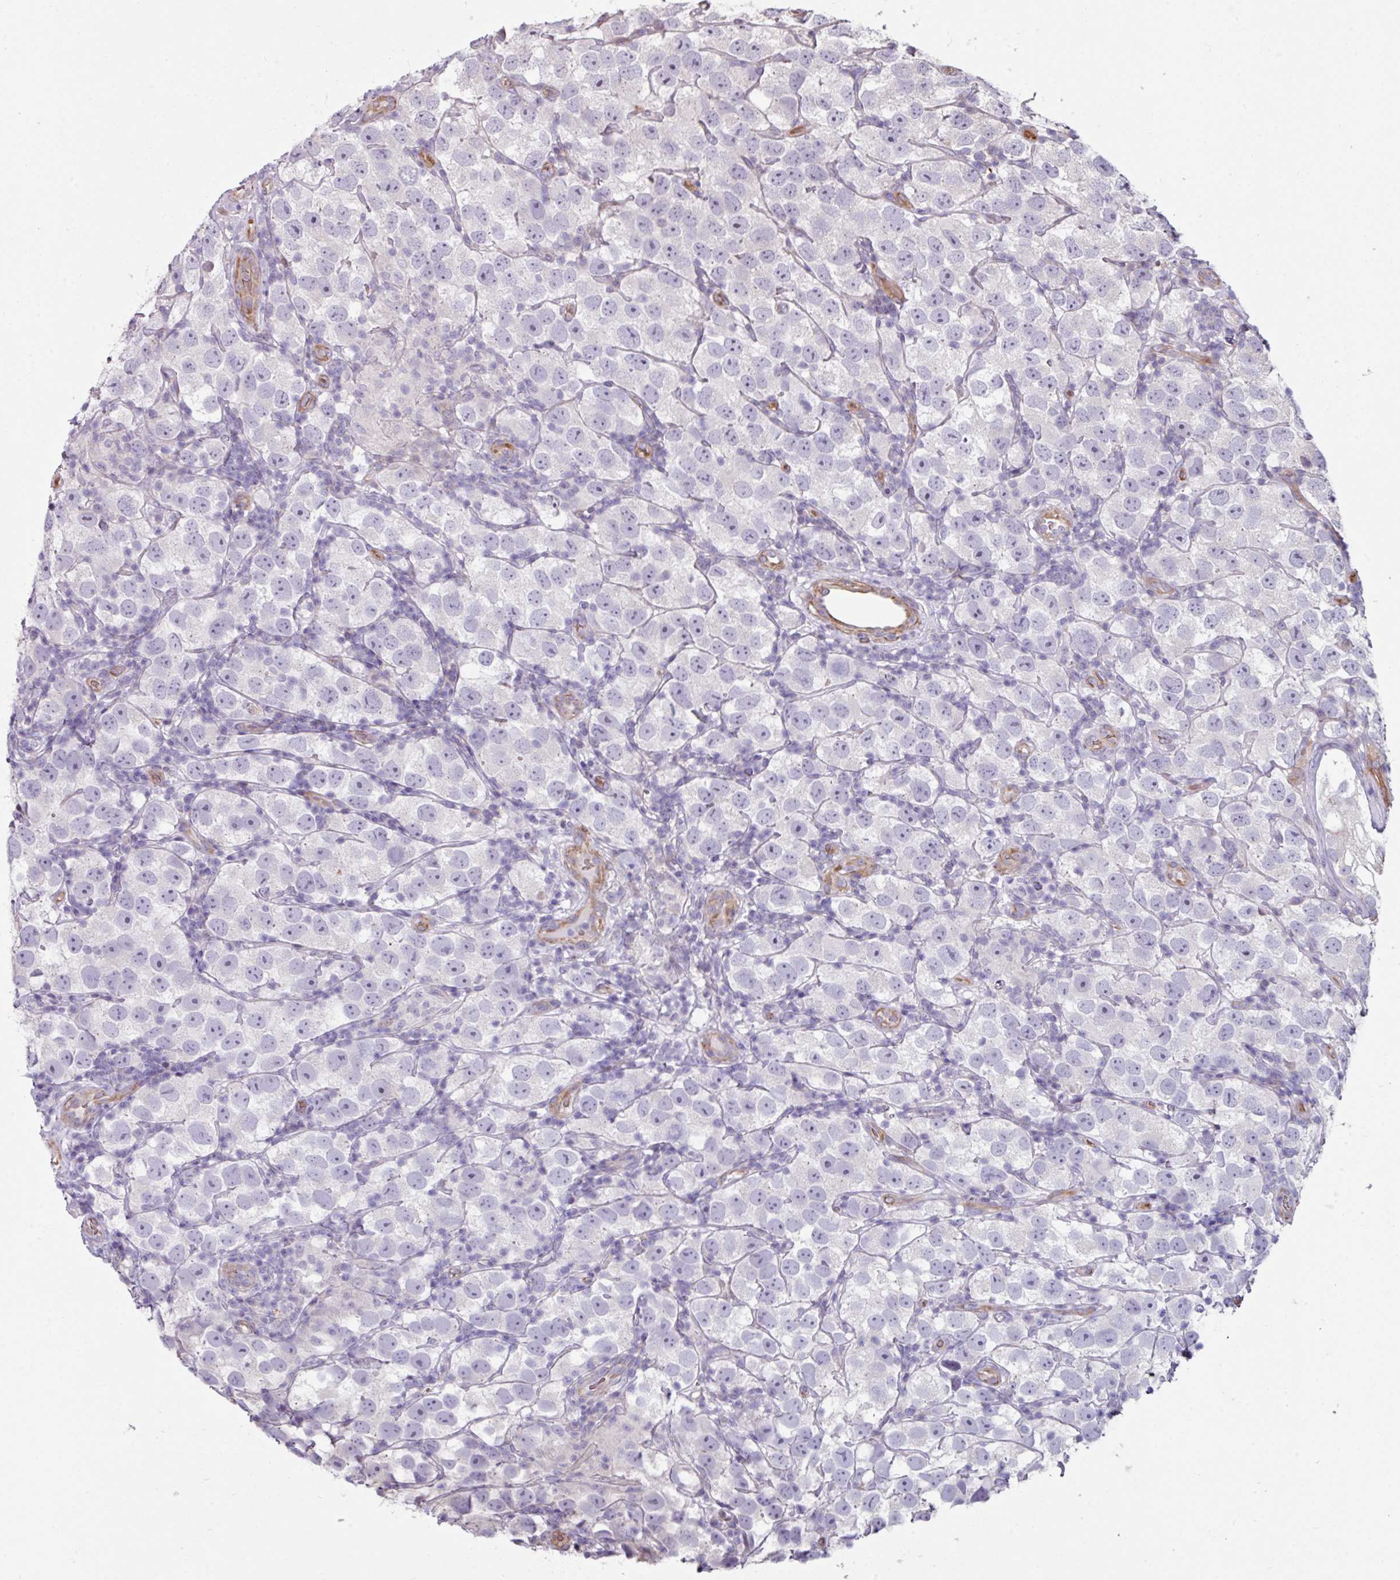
{"staining": {"intensity": "negative", "quantity": "none", "location": "none"}, "tissue": "testis cancer", "cell_type": "Tumor cells", "image_type": "cancer", "snomed": [{"axis": "morphology", "description": "Seminoma, NOS"}, {"axis": "topography", "description": "Testis"}], "caption": "Testis cancer stained for a protein using IHC shows no expression tumor cells.", "gene": "ANO9", "patient": {"sex": "male", "age": 26}}